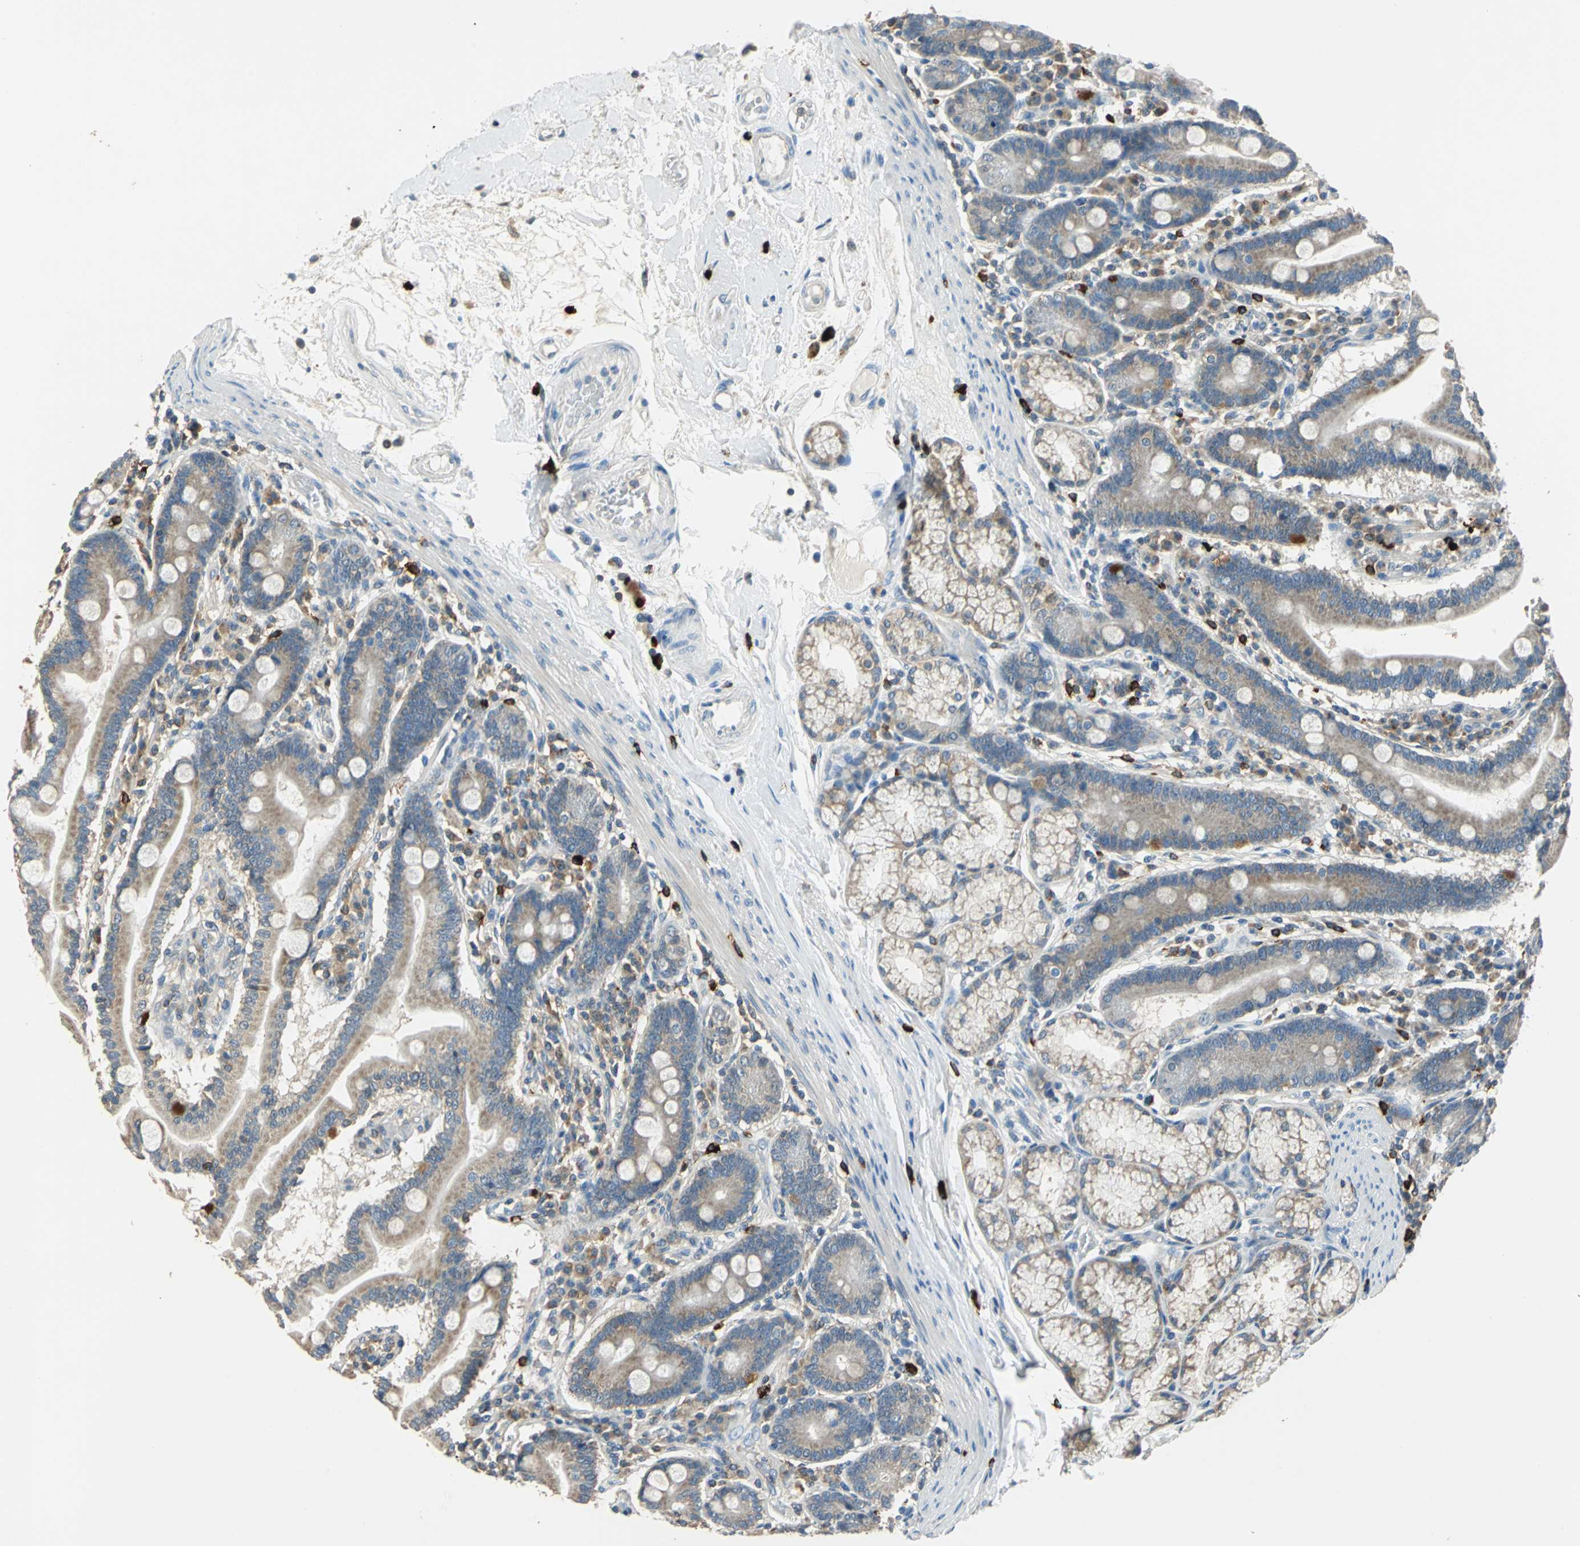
{"staining": {"intensity": "weak", "quantity": "<25%", "location": "cytoplasmic/membranous"}, "tissue": "duodenum", "cell_type": "Glandular cells", "image_type": "normal", "snomed": [{"axis": "morphology", "description": "Normal tissue, NOS"}, {"axis": "topography", "description": "Duodenum"}], "caption": "Immunohistochemistry image of normal duodenum: duodenum stained with DAB reveals no significant protein staining in glandular cells.", "gene": "CPA3", "patient": {"sex": "female", "age": 64}}